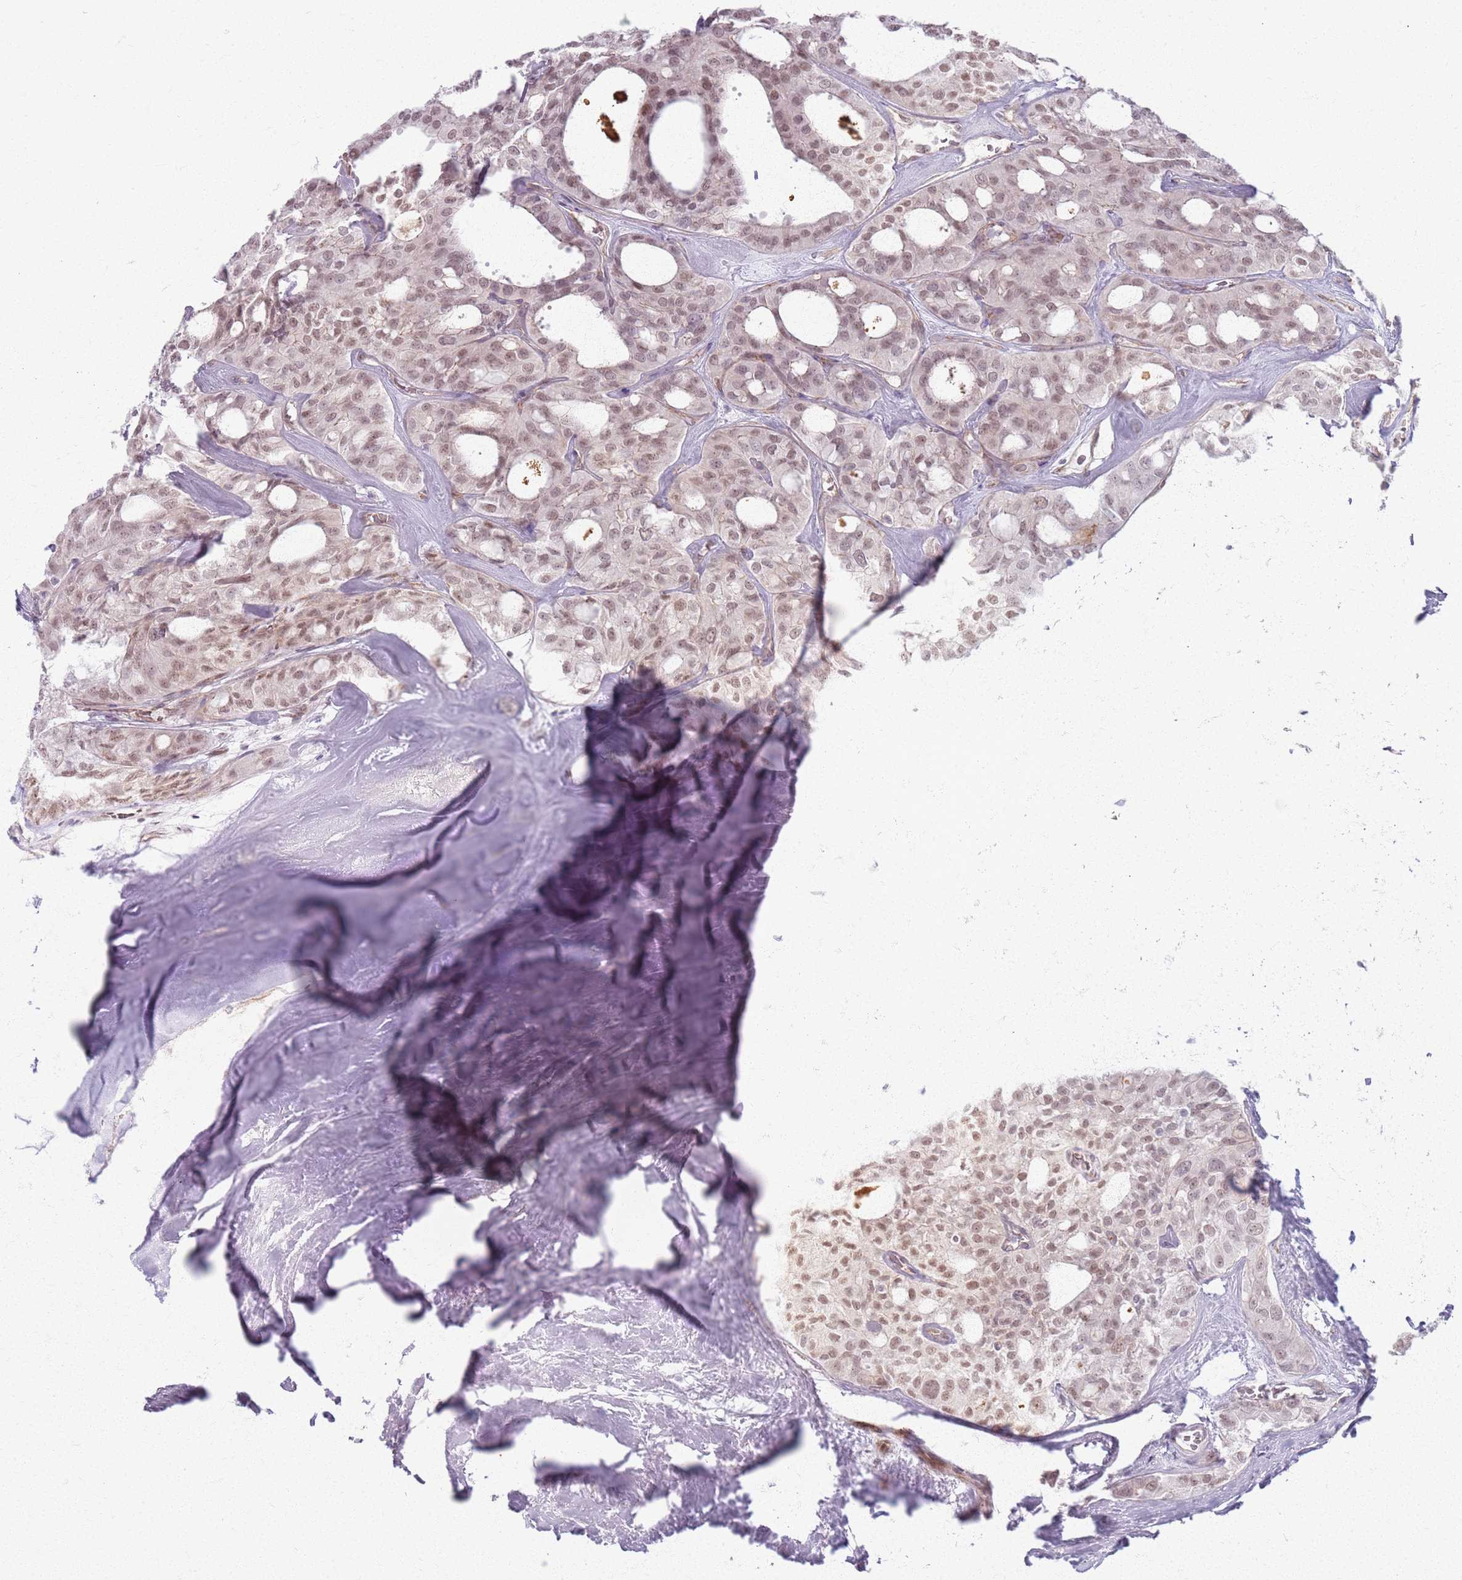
{"staining": {"intensity": "moderate", "quantity": ">75%", "location": "nuclear"}, "tissue": "thyroid cancer", "cell_type": "Tumor cells", "image_type": "cancer", "snomed": [{"axis": "morphology", "description": "Follicular adenoma carcinoma, NOS"}, {"axis": "topography", "description": "Thyroid gland"}], "caption": "A brown stain highlights moderate nuclear positivity of a protein in follicular adenoma carcinoma (thyroid) tumor cells.", "gene": "KCNA5", "patient": {"sex": "male", "age": 75}}